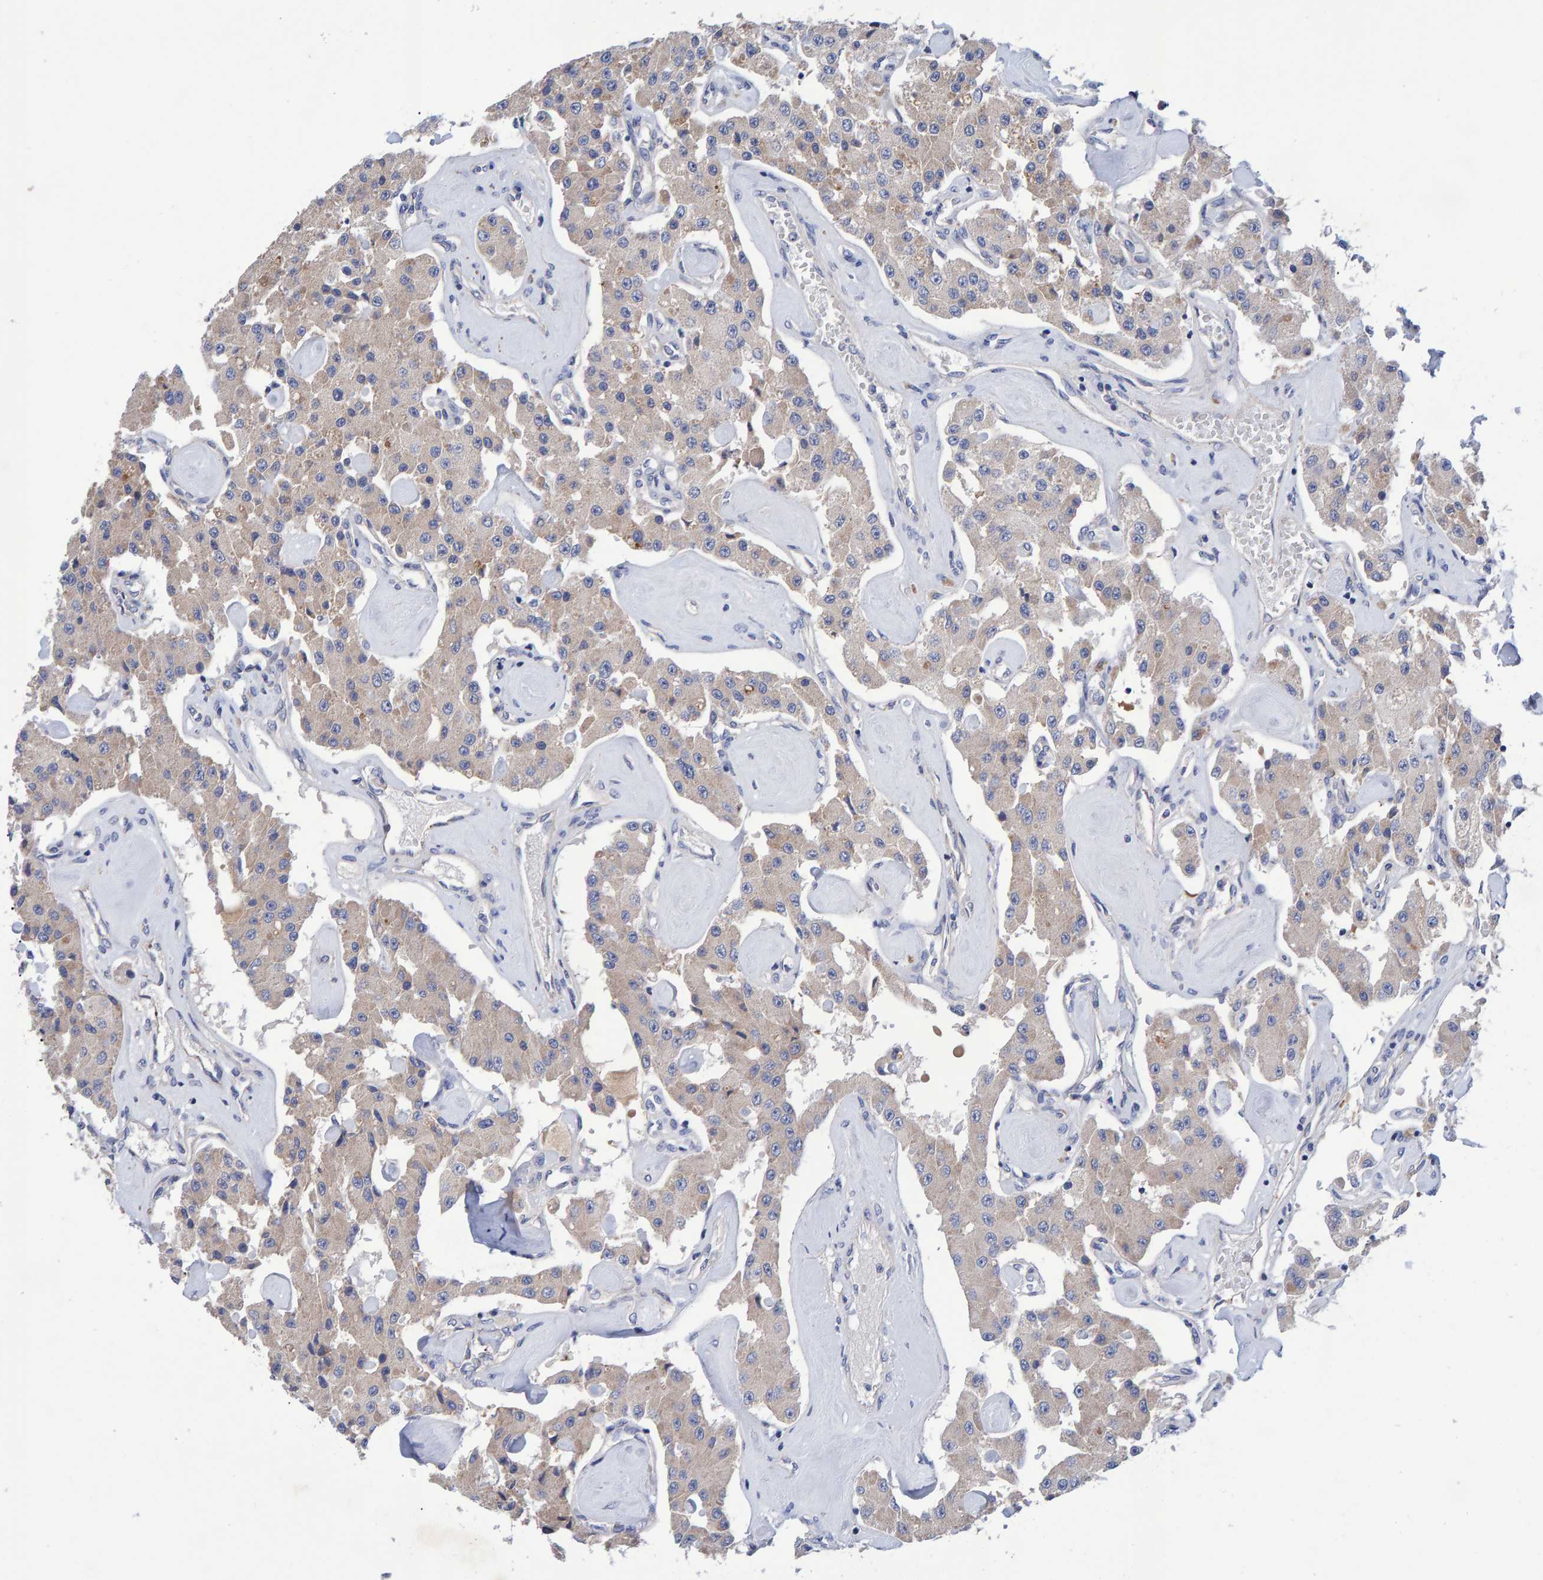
{"staining": {"intensity": "negative", "quantity": "none", "location": "none"}, "tissue": "carcinoid", "cell_type": "Tumor cells", "image_type": "cancer", "snomed": [{"axis": "morphology", "description": "Carcinoid, malignant, NOS"}, {"axis": "topography", "description": "Pancreas"}], "caption": "Photomicrograph shows no significant protein positivity in tumor cells of carcinoid (malignant).", "gene": "EFR3A", "patient": {"sex": "male", "age": 41}}